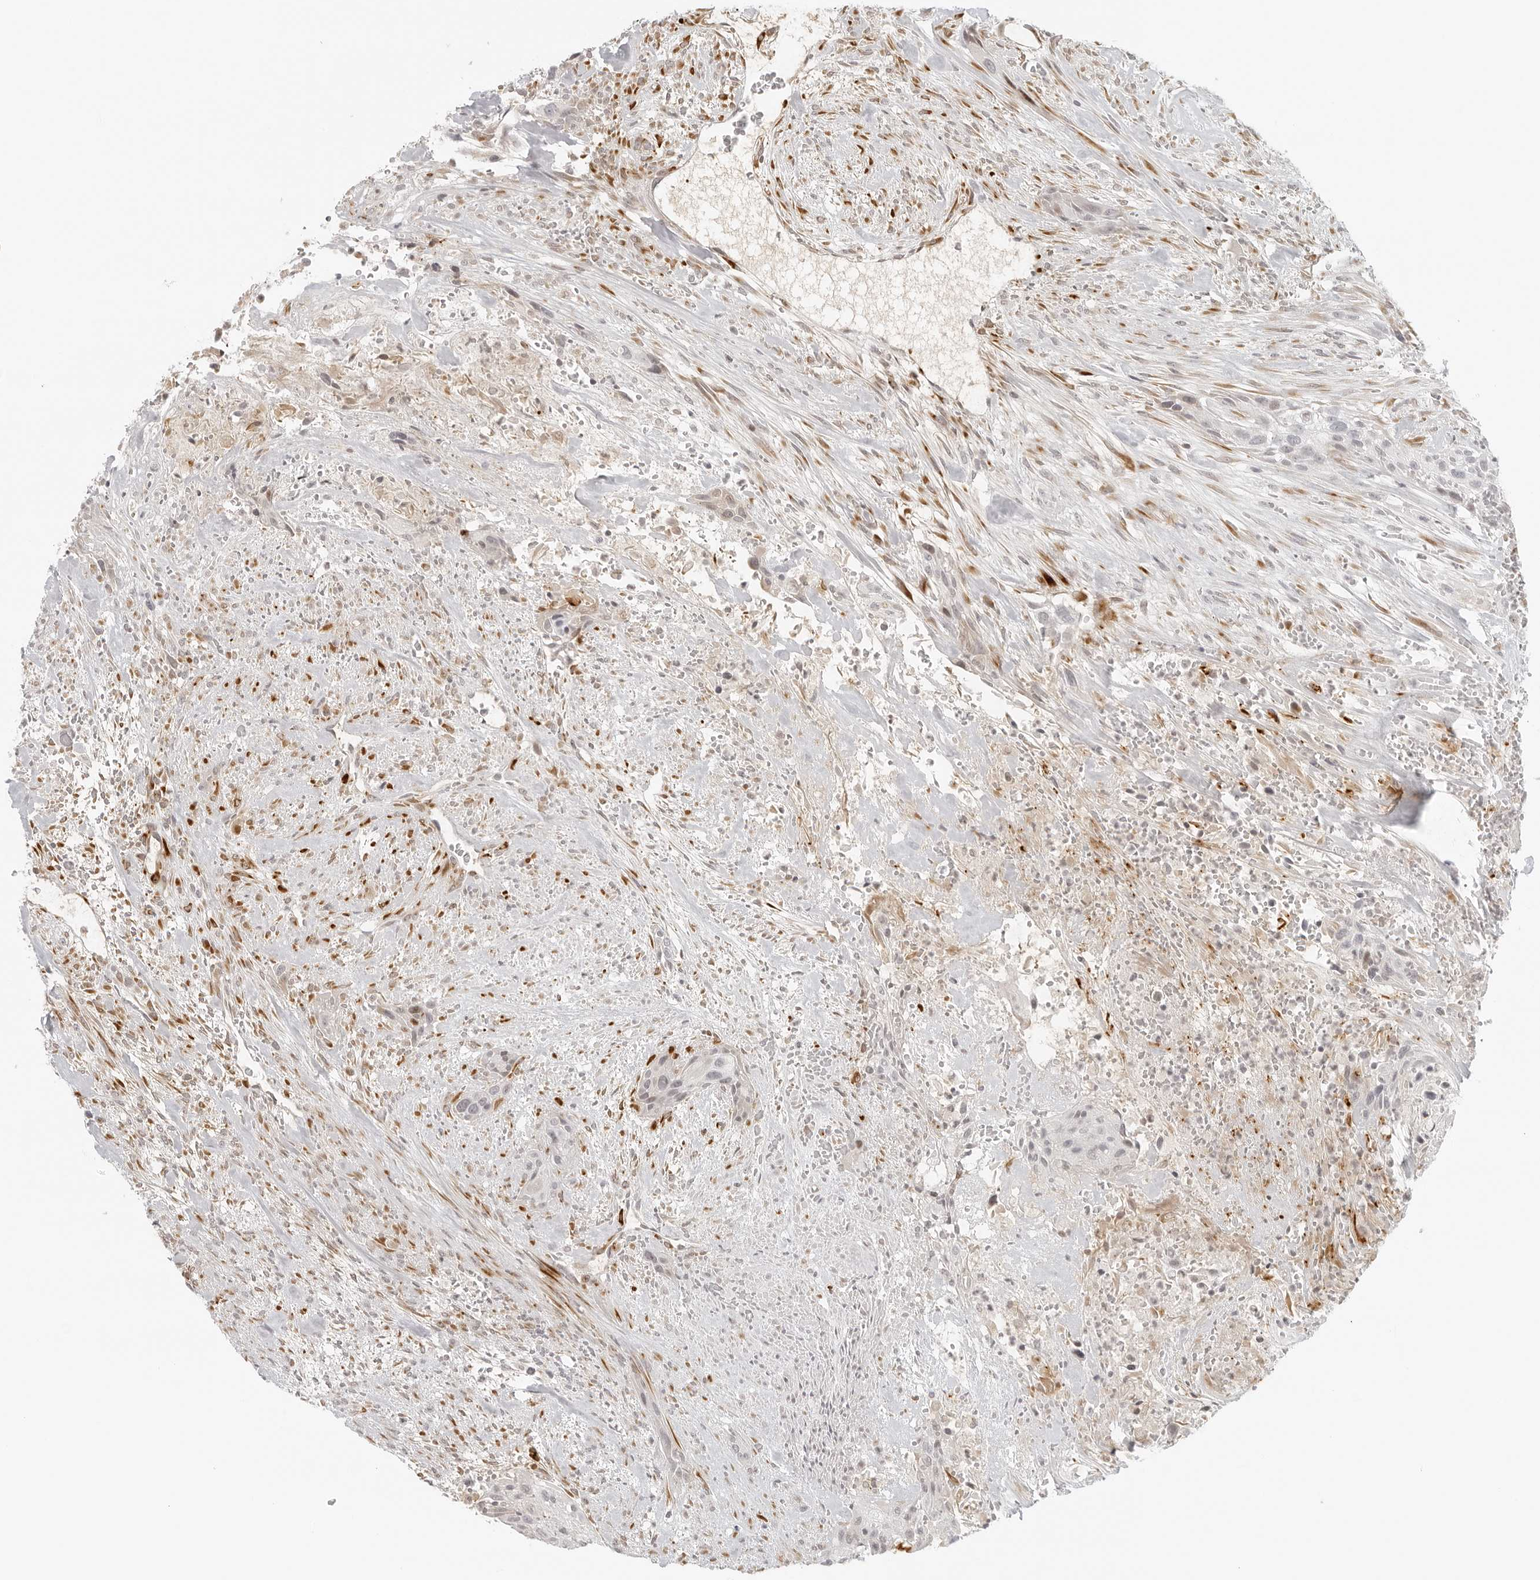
{"staining": {"intensity": "negative", "quantity": "none", "location": "none"}, "tissue": "urothelial cancer", "cell_type": "Tumor cells", "image_type": "cancer", "snomed": [{"axis": "morphology", "description": "Urothelial carcinoma, High grade"}, {"axis": "topography", "description": "Urinary bladder"}], "caption": "Image shows no significant protein positivity in tumor cells of urothelial cancer.", "gene": "ZNF678", "patient": {"sex": "male", "age": 35}}